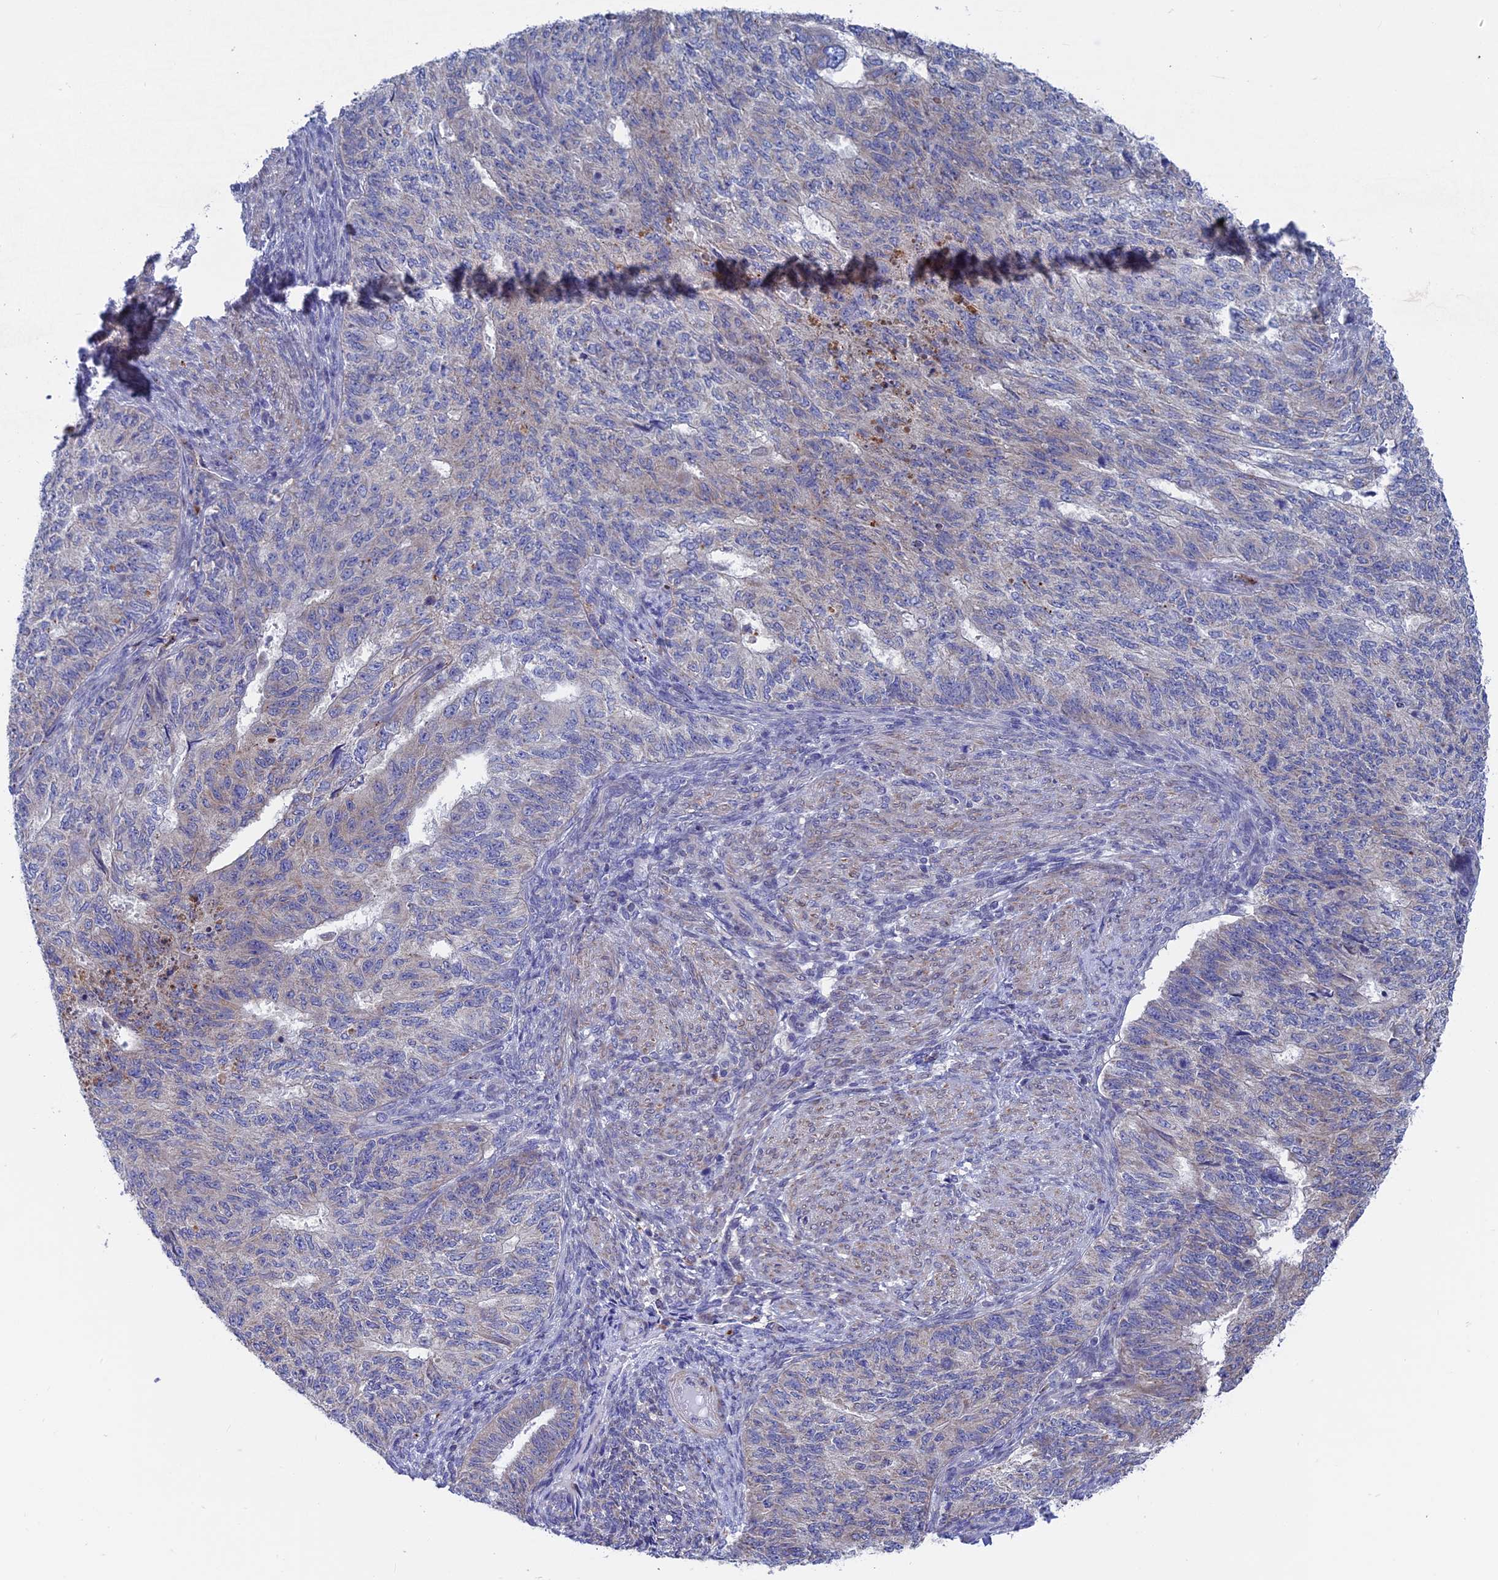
{"staining": {"intensity": "weak", "quantity": "<25%", "location": "cytoplasmic/membranous"}, "tissue": "endometrial cancer", "cell_type": "Tumor cells", "image_type": "cancer", "snomed": [{"axis": "morphology", "description": "Adenocarcinoma, NOS"}, {"axis": "topography", "description": "Endometrium"}], "caption": "Immunohistochemistry photomicrograph of neoplastic tissue: endometrial adenocarcinoma stained with DAB (3,3'-diaminobenzidine) displays no significant protein expression in tumor cells. (DAB (3,3'-diaminobenzidine) immunohistochemistry (IHC), high magnification).", "gene": "AK4", "patient": {"sex": "female", "age": 32}}